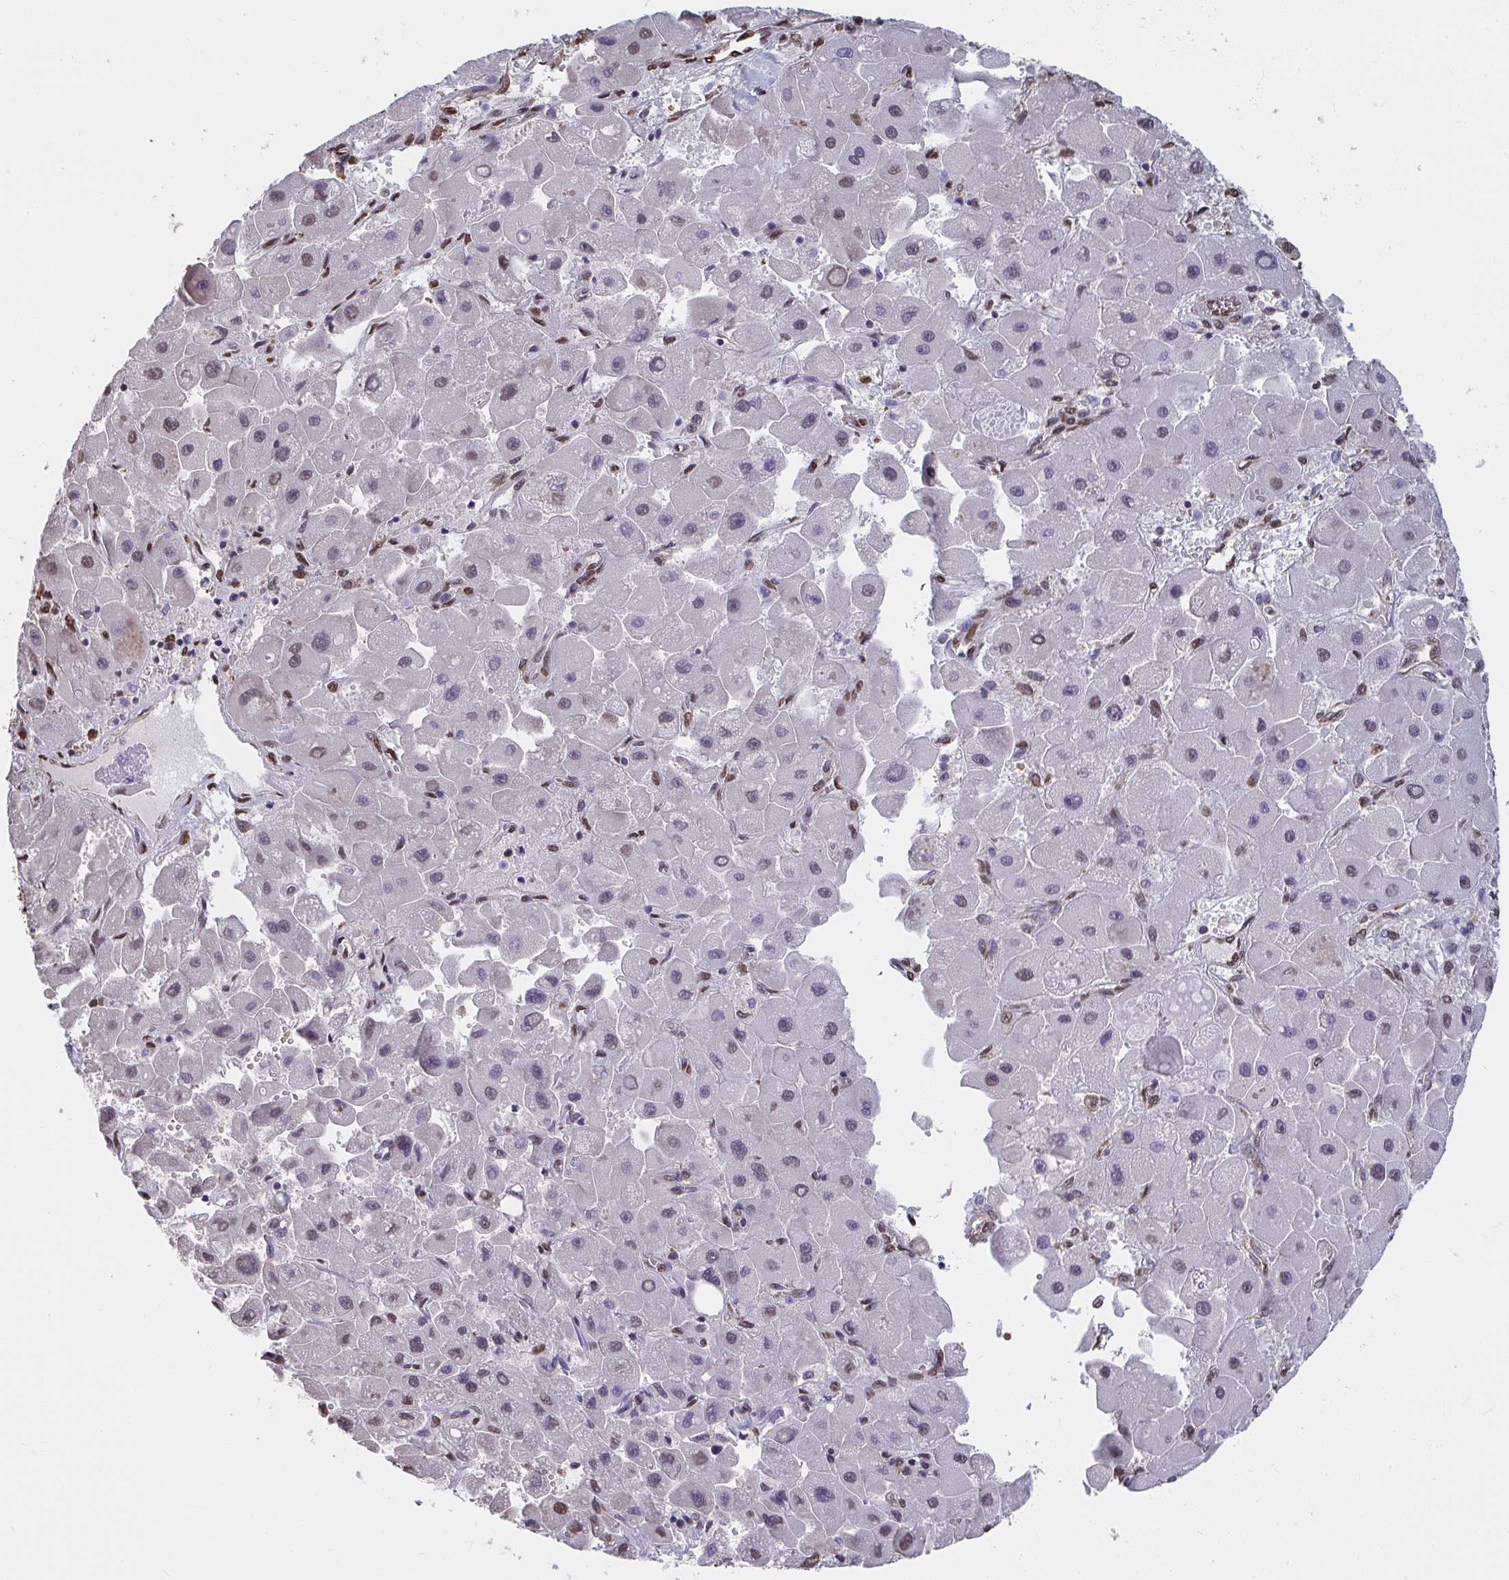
{"staining": {"intensity": "weak", "quantity": "25%-75%", "location": "nuclear"}, "tissue": "liver cancer", "cell_type": "Tumor cells", "image_type": "cancer", "snomed": [{"axis": "morphology", "description": "Carcinoma, Hepatocellular, NOS"}, {"axis": "topography", "description": "Liver"}], "caption": "Tumor cells demonstrate low levels of weak nuclear staining in about 25%-75% of cells in human liver cancer.", "gene": "SYNCRIP", "patient": {"sex": "male", "age": 24}}